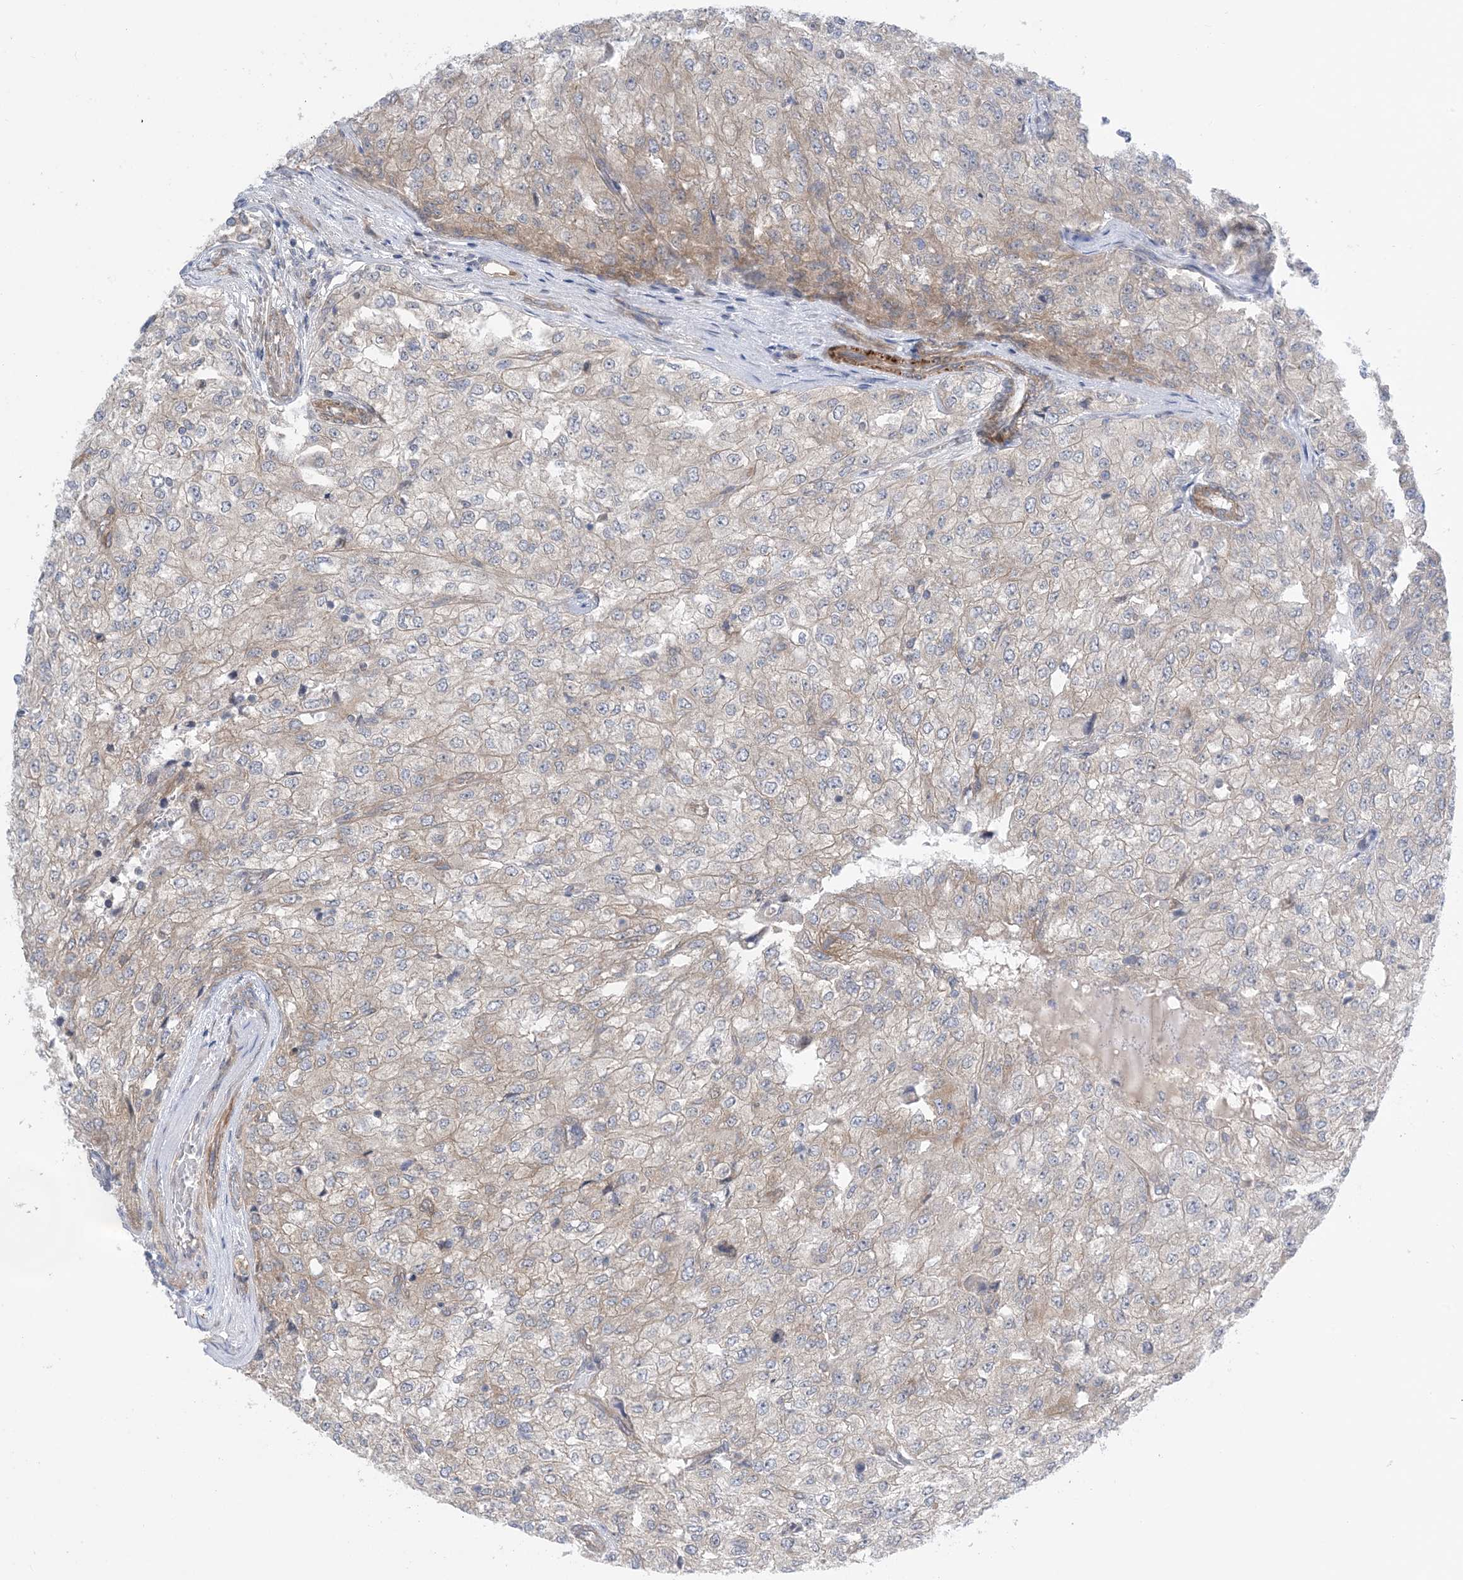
{"staining": {"intensity": "weak", "quantity": "<25%", "location": "cytoplasmic/membranous"}, "tissue": "renal cancer", "cell_type": "Tumor cells", "image_type": "cancer", "snomed": [{"axis": "morphology", "description": "Adenocarcinoma, NOS"}, {"axis": "topography", "description": "Kidney"}], "caption": "Immunohistochemistry (IHC) photomicrograph of neoplastic tissue: human adenocarcinoma (renal) stained with DAB shows no significant protein positivity in tumor cells. The staining was performed using DAB (3,3'-diaminobenzidine) to visualize the protein expression in brown, while the nuclei were stained in blue with hematoxylin (Magnification: 20x).", "gene": "EHBP1", "patient": {"sex": "female", "age": 54}}